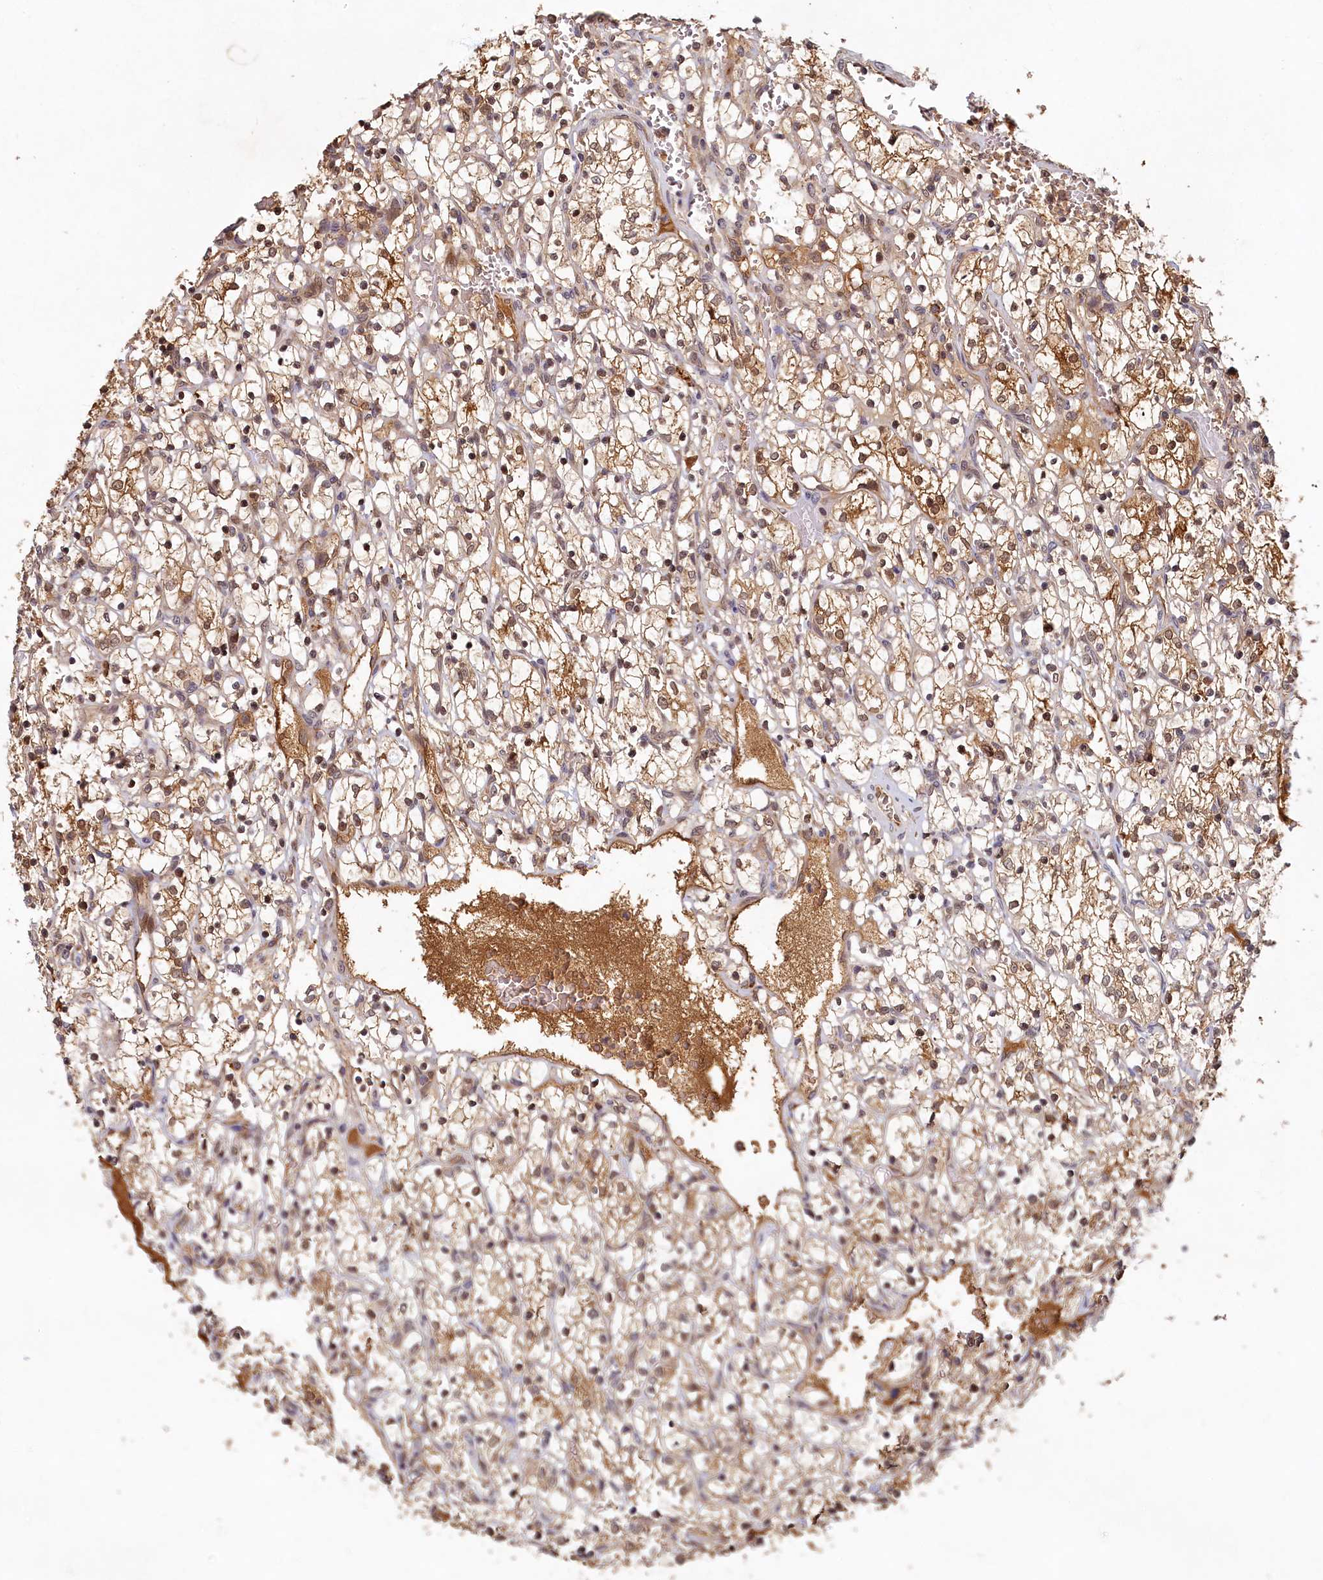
{"staining": {"intensity": "moderate", "quantity": "<25%", "location": "cytoplasmic/membranous"}, "tissue": "renal cancer", "cell_type": "Tumor cells", "image_type": "cancer", "snomed": [{"axis": "morphology", "description": "Adenocarcinoma, NOS"}, {"axis": "topography", "description": "Kidney"}], "caption": "A photomicrograph showing moderate cytoplasmic/membranous staining in approximately <25% of tumor cells in renal cancer, as visualized by brown immunohistochemical staining.", "gene": "LCMT2", "patient": {"sex": "female", "age": 69}}